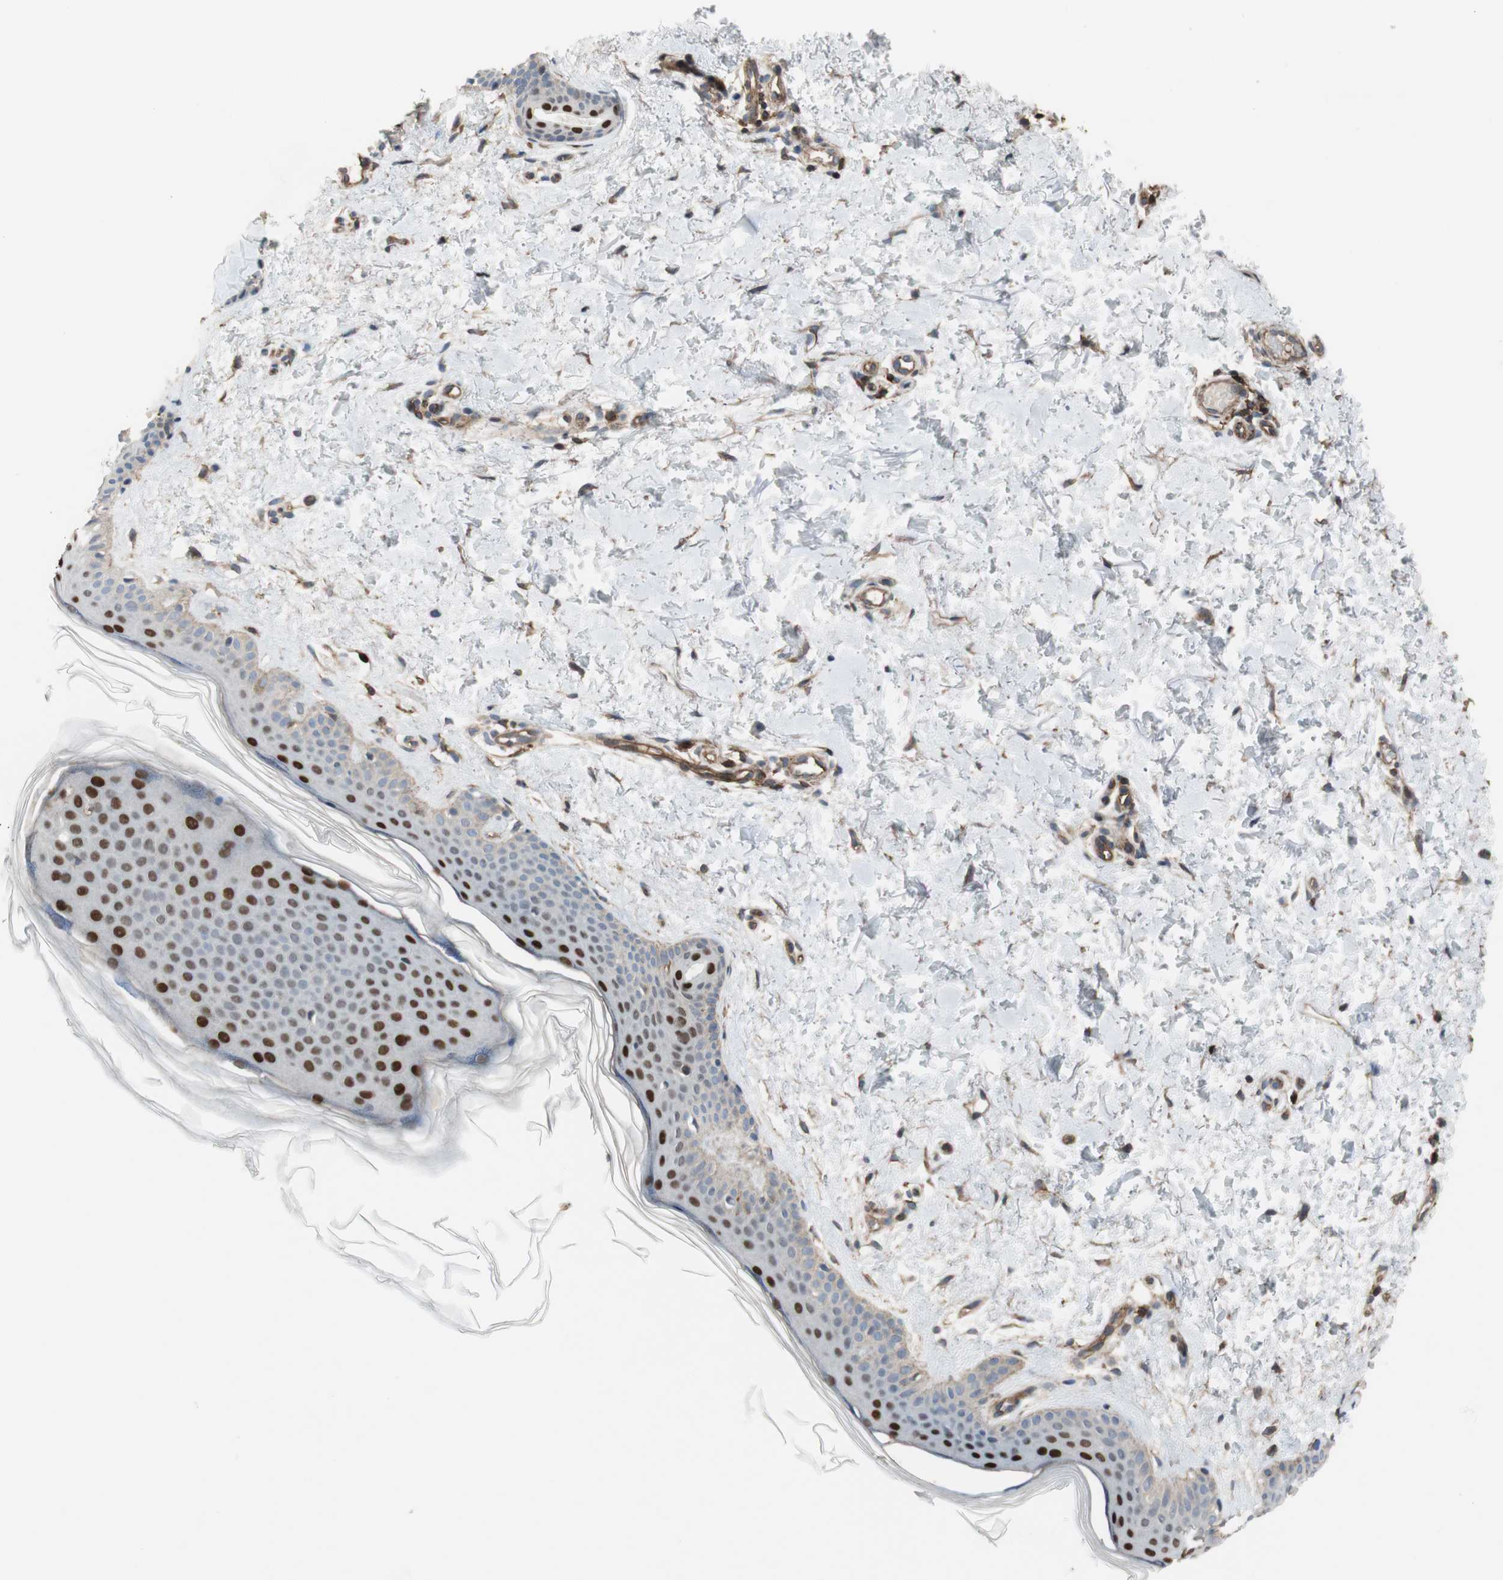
{"staining": {"intensity": "strong", "quantity": ">75%", "location": "cytoplasmic/membranous"}, "tissue": "skin", "cell_type": "Fibroblasts", "image_type": "normal", "snomed": [{"axis": "morphology", "description": "Normal tissue, NOS"}, {"axis": "topography", "description": "Skin"}], "caption": "This image reveals immunohistochemistry staining of normal skin, with high strong cytoplasmic/membranous staining in about >75% of fibroblasts.", "gene": "GRHL1", "patient": {"sex": "female", "age": 56}}